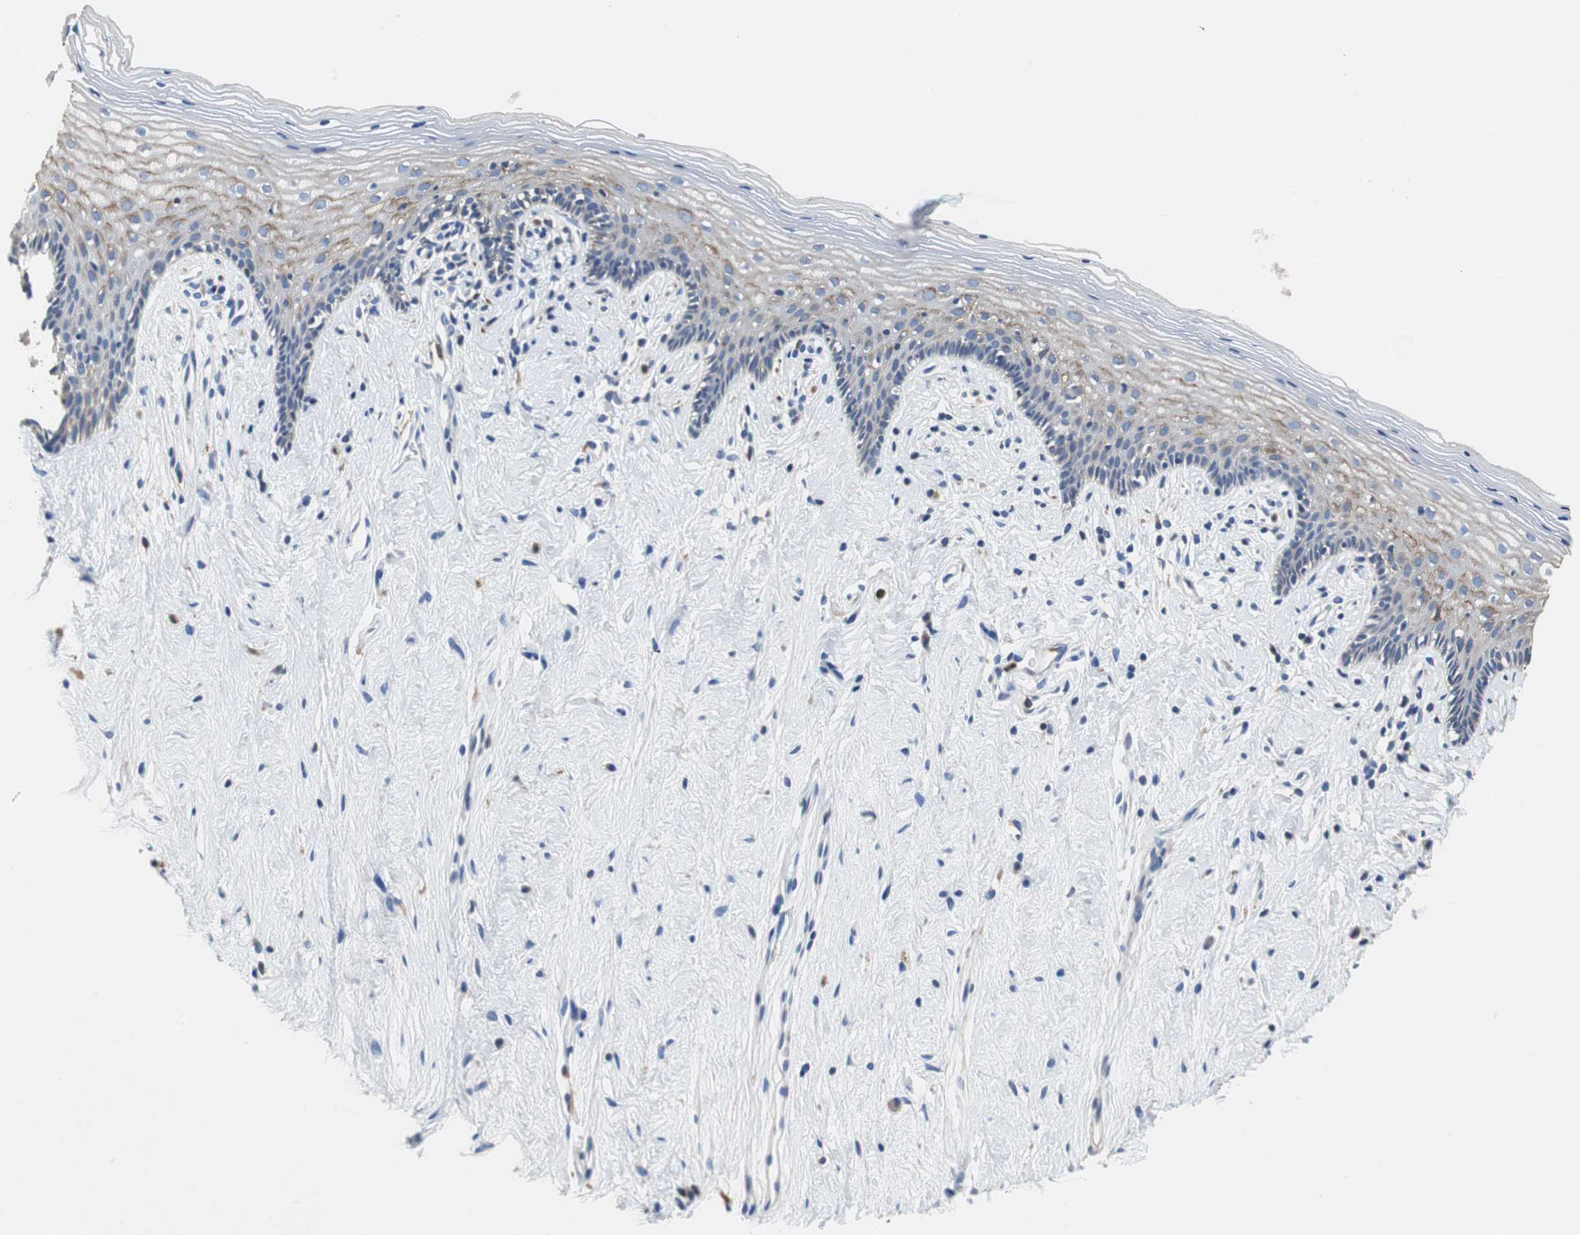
{"staining": {"intensity": "weak", "quantity": "<25%", "location": "cytoplasmic/membranous"}, "tissue": "vagina", "cell_type": "Squamous epithelial cells", "image_type": "normal", "snomed": [{"axis": "morphology", "description": "Normal tissue, NOS"}, {"axis": "topography", "description": "Vagina"}], "caption": "Benign vagina was stained to show a protein in brown. There is no significant staining in squamous epithelial cells. Nuclei are stained in blue.", "gene": "VAMP8", "patient": {"sex": "female", "age": 44}}